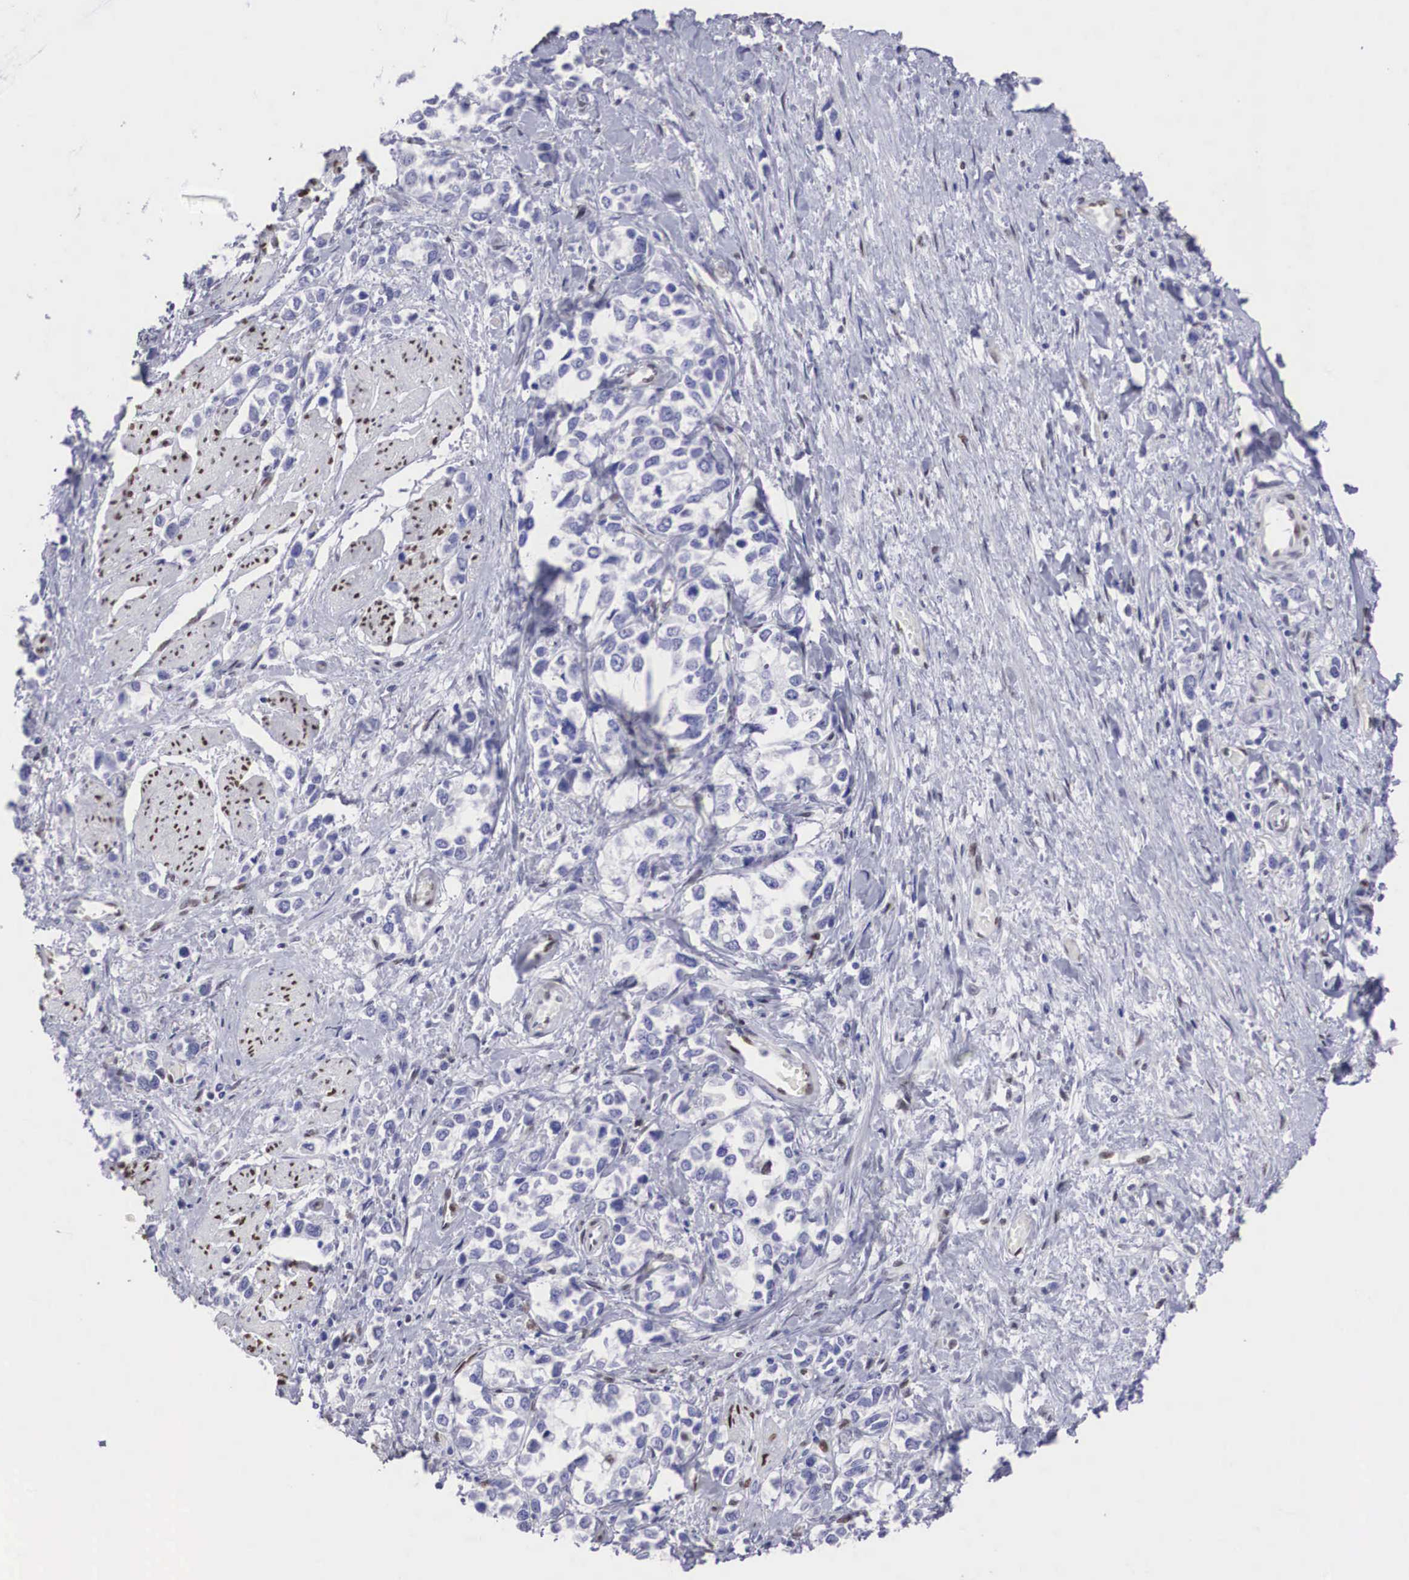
{"staining": {"intensity": "negative", "quantity": "none", "location": "none"}, "tissue": "stomach cancer", "cell_type": "Tumor cells", "image_type": "cancer", "snomed": [{"axis": "morphology", "description": "Adenocarcinoma, NOS"}, {"axis": "topography", "description": "Stomach, upper"}], "caption": "Tumor cells show no significant protein positivity in stomach cancer (adenocarcinoma).", "gene": "HMGN5", "patient": {"sex": "male", "age": 76}}